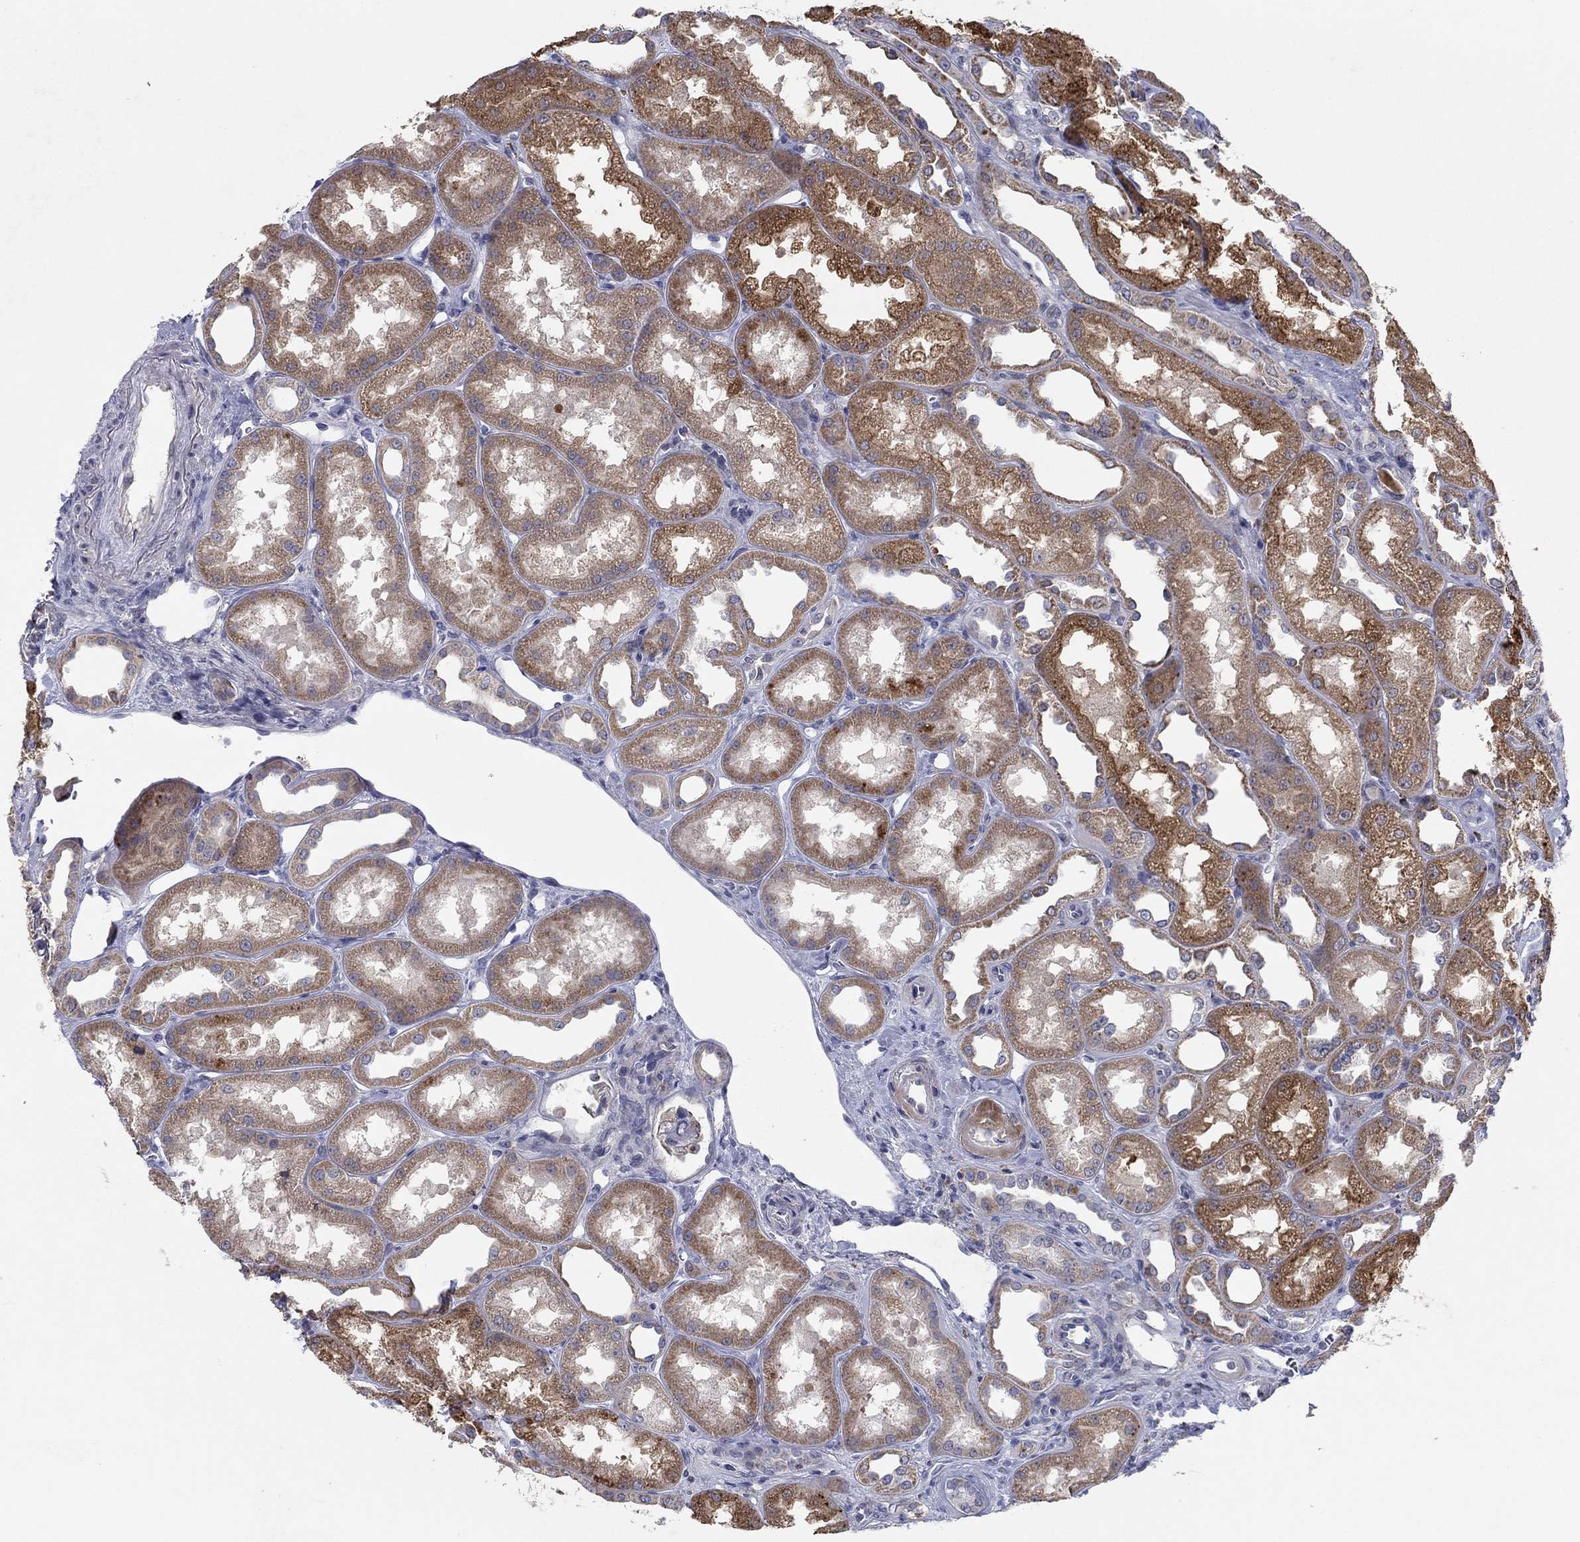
{"staining": {"intensity": "negative", "quantity": "none", "location": "none"}, "tissue": "kidney", "cell_type": "Cells in glomeruli", "image_type": "normal", "snomed": [{"axis": "morphology", "description": "Normal tissue, NOS"}, {"axis": "topography", "description": "Kidney"}], "caption": "Immunohistochemistry (IHC) micrograph of benign human kidney stained for a protein (brown), which demonstrates no staining in cells in glomeruli. The staining is performed using DAB (3,3'-diaminobenzidine) brown chromogen with nuclei counter-stained in using hematoxylin.", "gene": "PTGDS", "patient": {"sex": "male", "age": 61}}